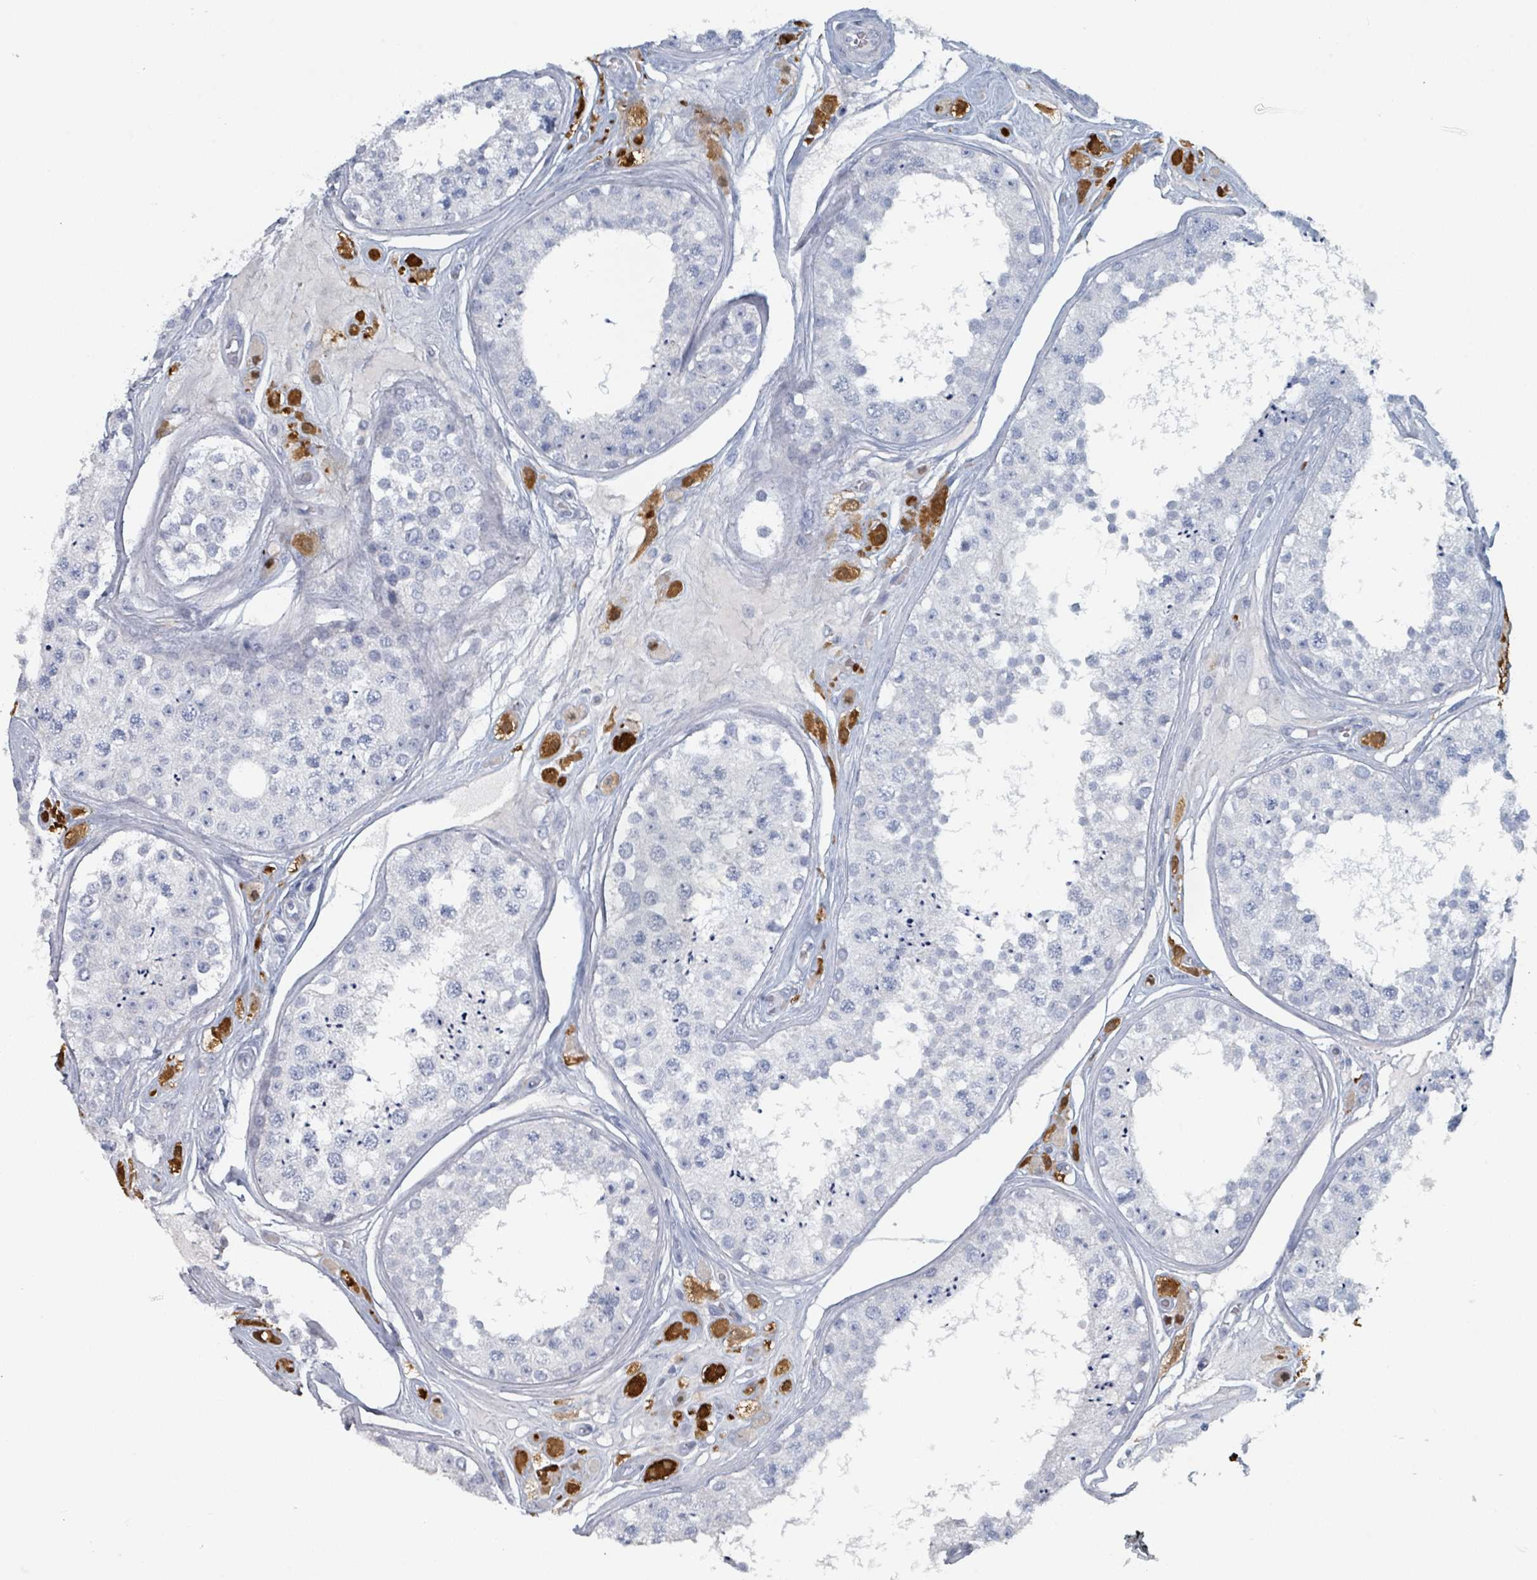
{"staining": {"intensity": "negative", "quantity": "none", "location": "none"}, "tissue": "testis", "cell_type": "Cells in seminiferous ducts", "image_type": "normal", "snomed": [{"axis": "morphology", "description": "Normal tissue, NOS"}, {"axis": "topography", "description": "Testis"}], "caption": "Benign testis was stained to show a protein in brown. There is no significant staining in cells in seminiferous ducts. (DAB (3,3'-diaminobenzidine) immunohistochemistry (IHC) visualized using brightfield microscopy, high magnification).", "gene": "HEATR5A", "patient": {"sex": "male", "age": 25}}